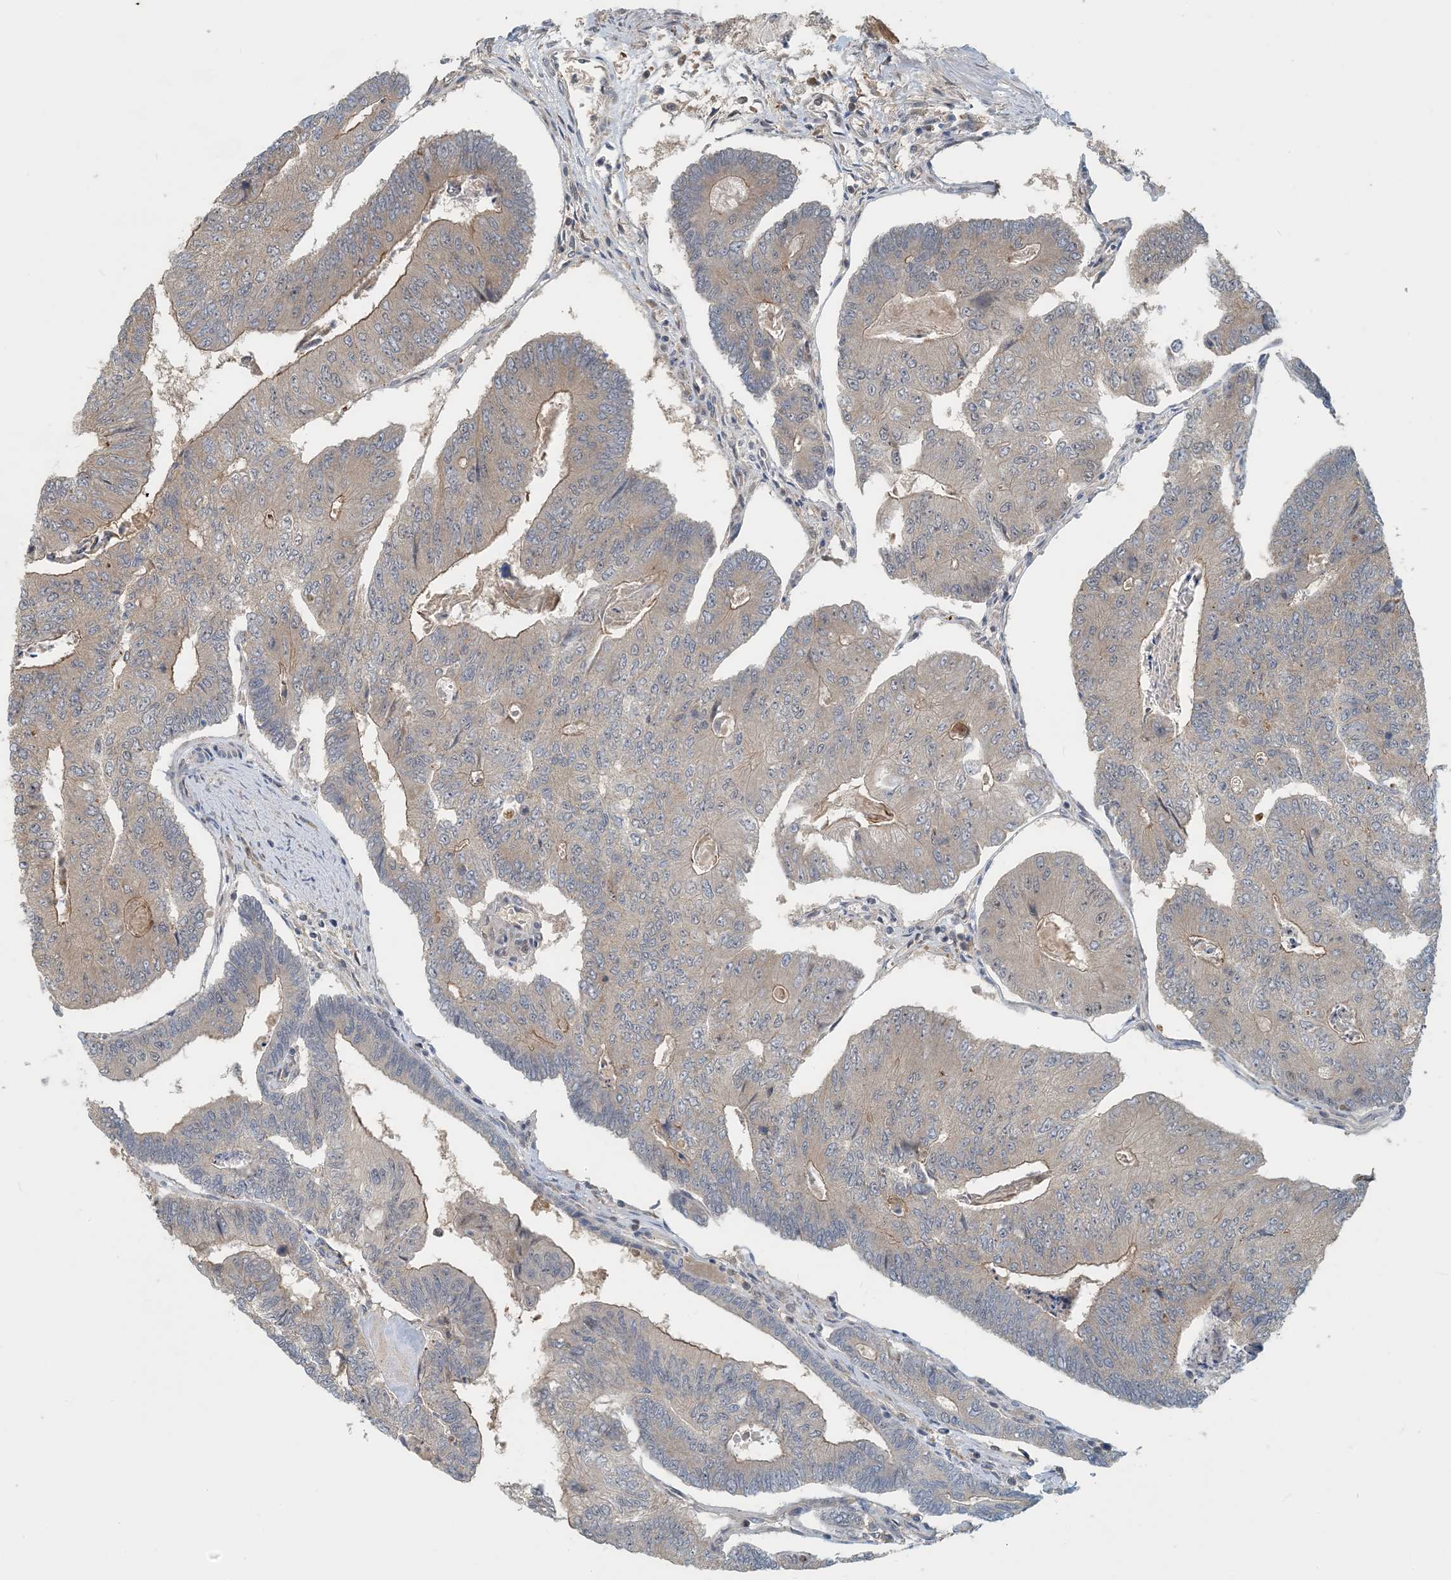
{"staining": {"intensity": "moderate", "quantity": "<25%", "location": "cytoplasmic/membranous"}, "tissue": "colorectal cancer", "cell_type": "Tumor cells", "image_type": "cancer", "snomed": [{"axis": "morphology", "description": "Adenocarcinoma, NOS"}, {"axis": "topography", "description": "Colon"}], "caption": "Brown immunohistochemical staining in human colorectal cancer (adenocarcinoma) displays moderate cytoplasmic/membranous expression in about <25% of tumor cells.", "gene": "ZBTB3", "patient": {"sex": "female", "age": 67}}